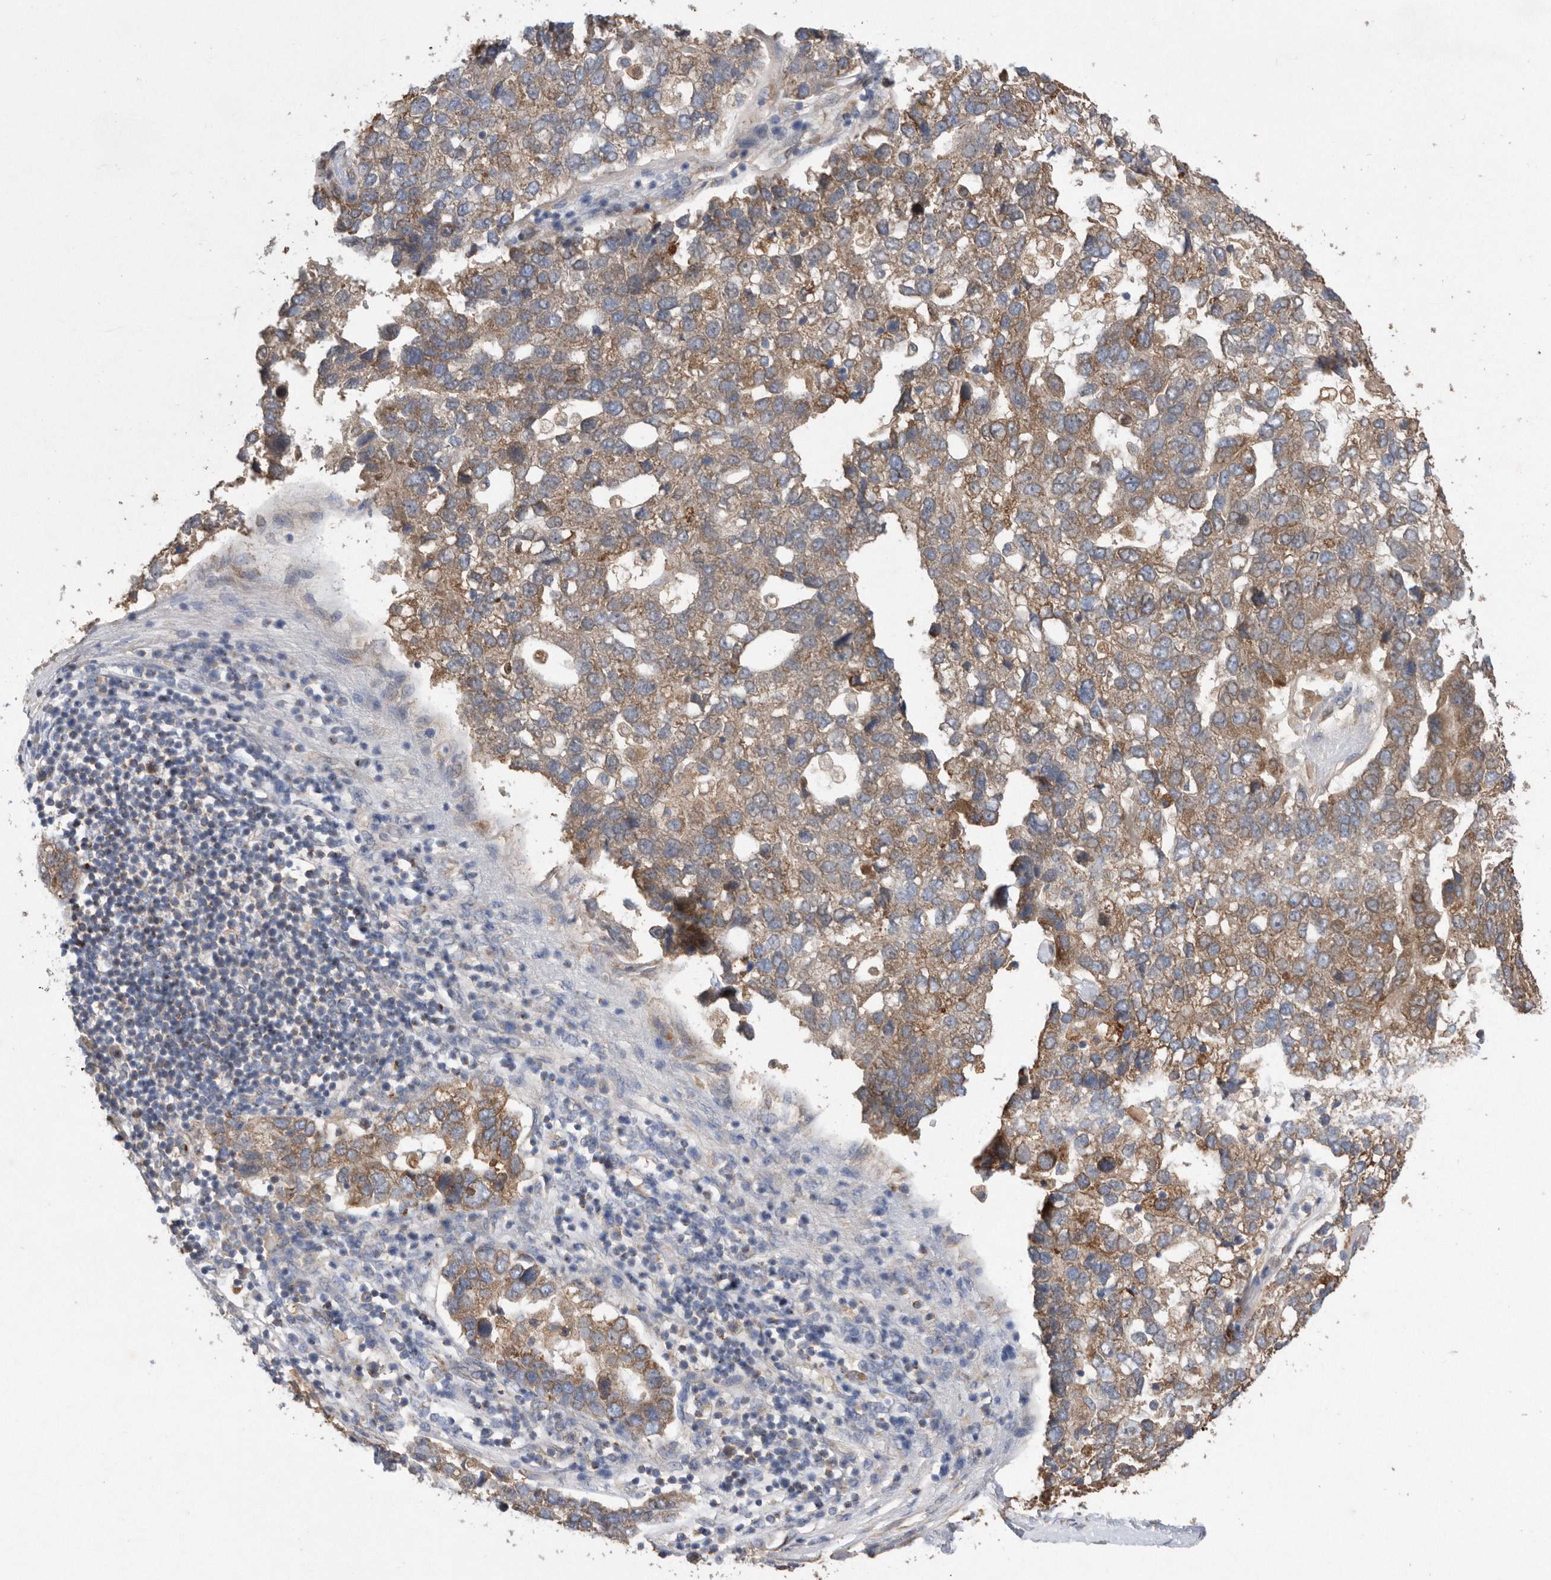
{"staining": {"intensity": "moderate", "quantity": ">75%", "location": "cytoplasmic/membranous"}, "tissue": "pancreatic cancer", "cell_type": "Tumor cells", "image_type": "cancer", "snomed": [{"axis": "morphology", "description": "Adenocarcinoma, NOS"}, {"axis": "topography", "description": "Pancreas"}], "caption": "A brown stain highlights moderate cytoplasmic/membranous staining of a protein in human adenocarcinoma (pancreatic) tumor cells.", "gene": "PON2", "patient": {"sex": "female", "age": 61}}